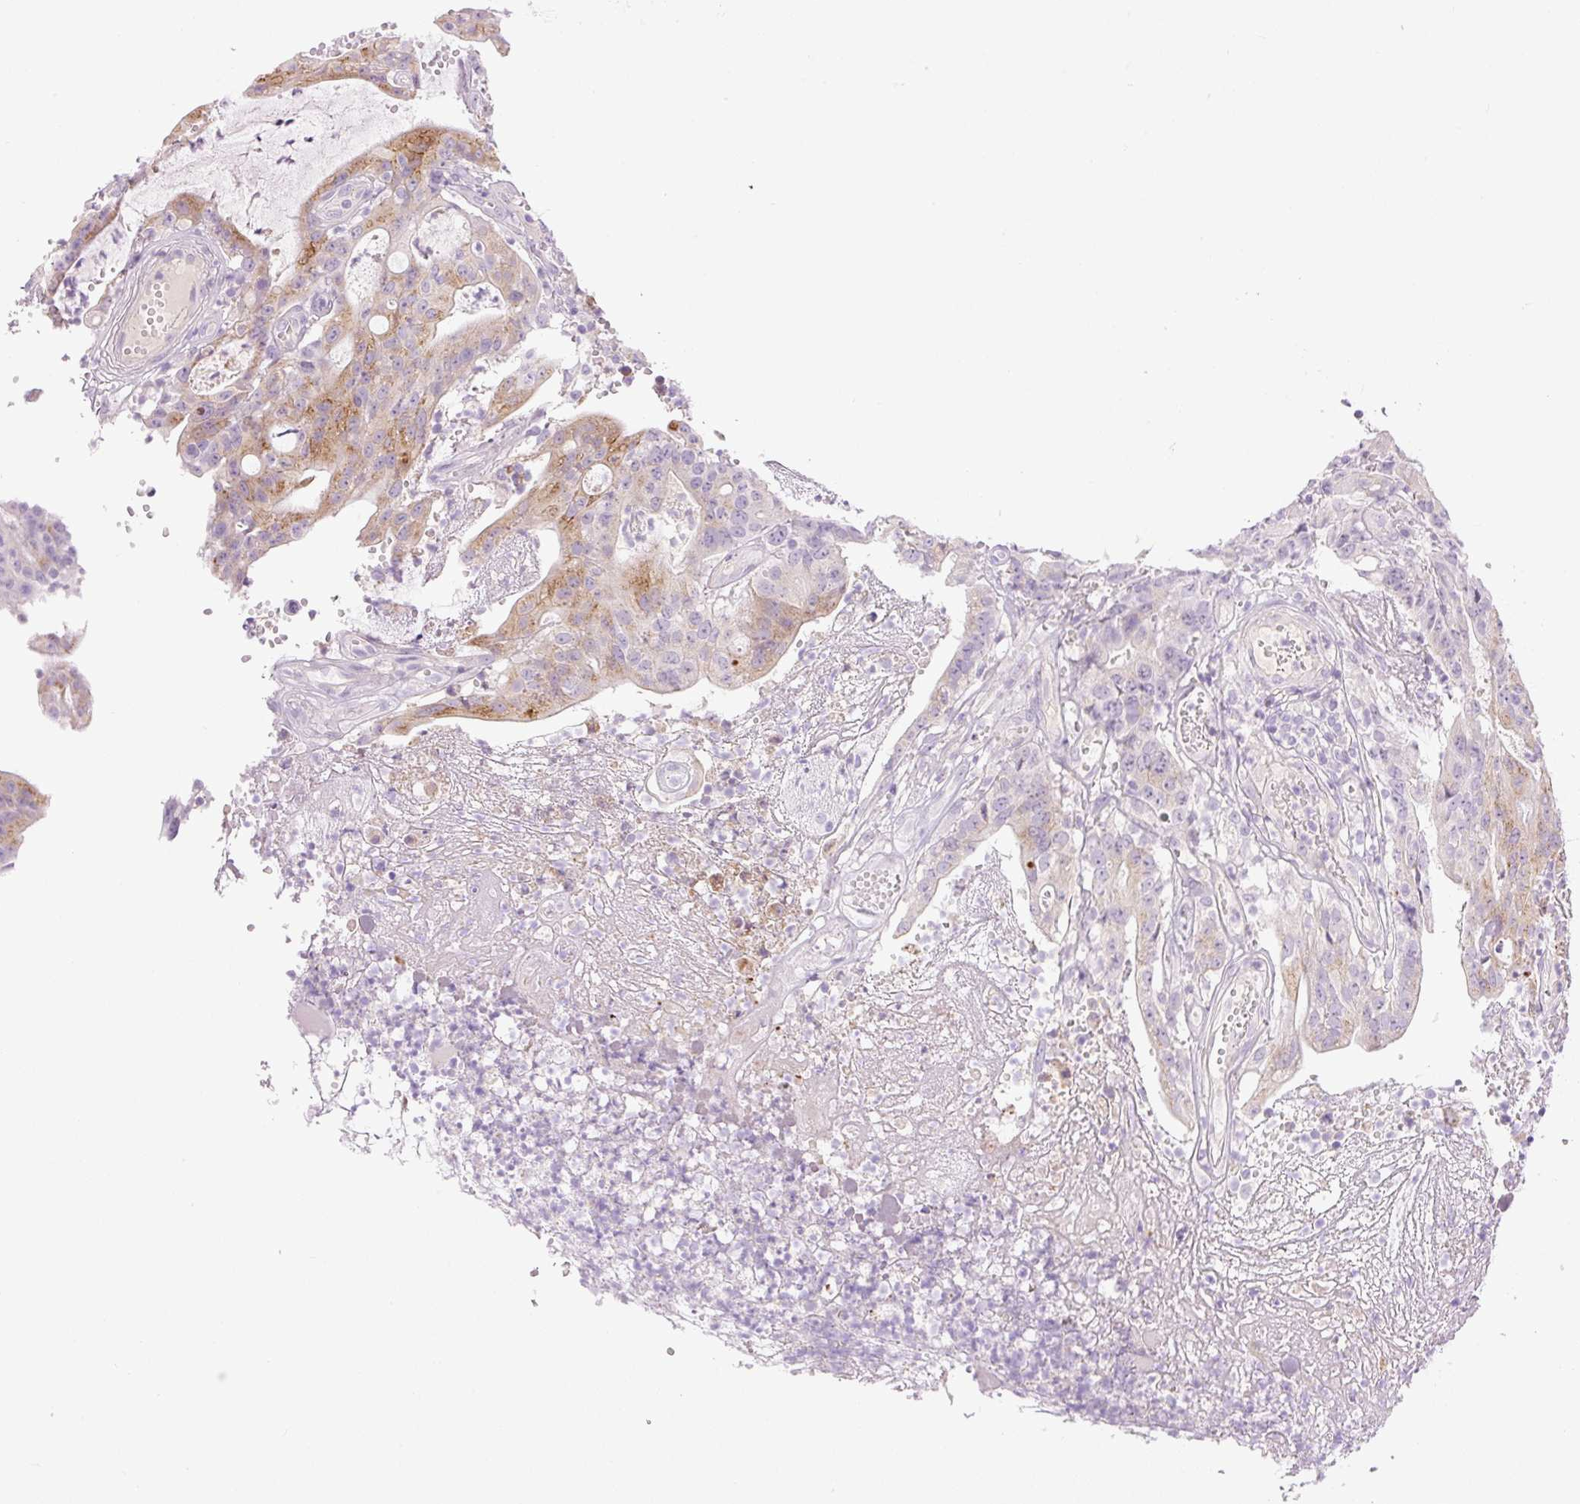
{"staining": {"intensity": "moderate", "quantity": "25%-75%", "location": "cytoplasmic/membranous"}, "tissue": "colorectal cancer", "cell_type": "Tumor cells", "image_type": "cancer", "snomed": [{"axis": "morphology", "description": "Adenocarcinoma, NOS"}, {"axis": "topography", "description": "Colon"}], "caption": "Immunohistochemistry (IHC) (DAB) staining of human colorectal cancer (adenocarcinoma) exhibits moderate cytoplasmic/membranous protein expression in about 25%-75% of tumor cells. The staining was performed using DAB to visualize the protein expression in brown, while the nuclei were stained in blue with hematoxylin (Magnification: 20x).", "gene": "MIA2", "patient": {"sex": "male", "age": 83}}